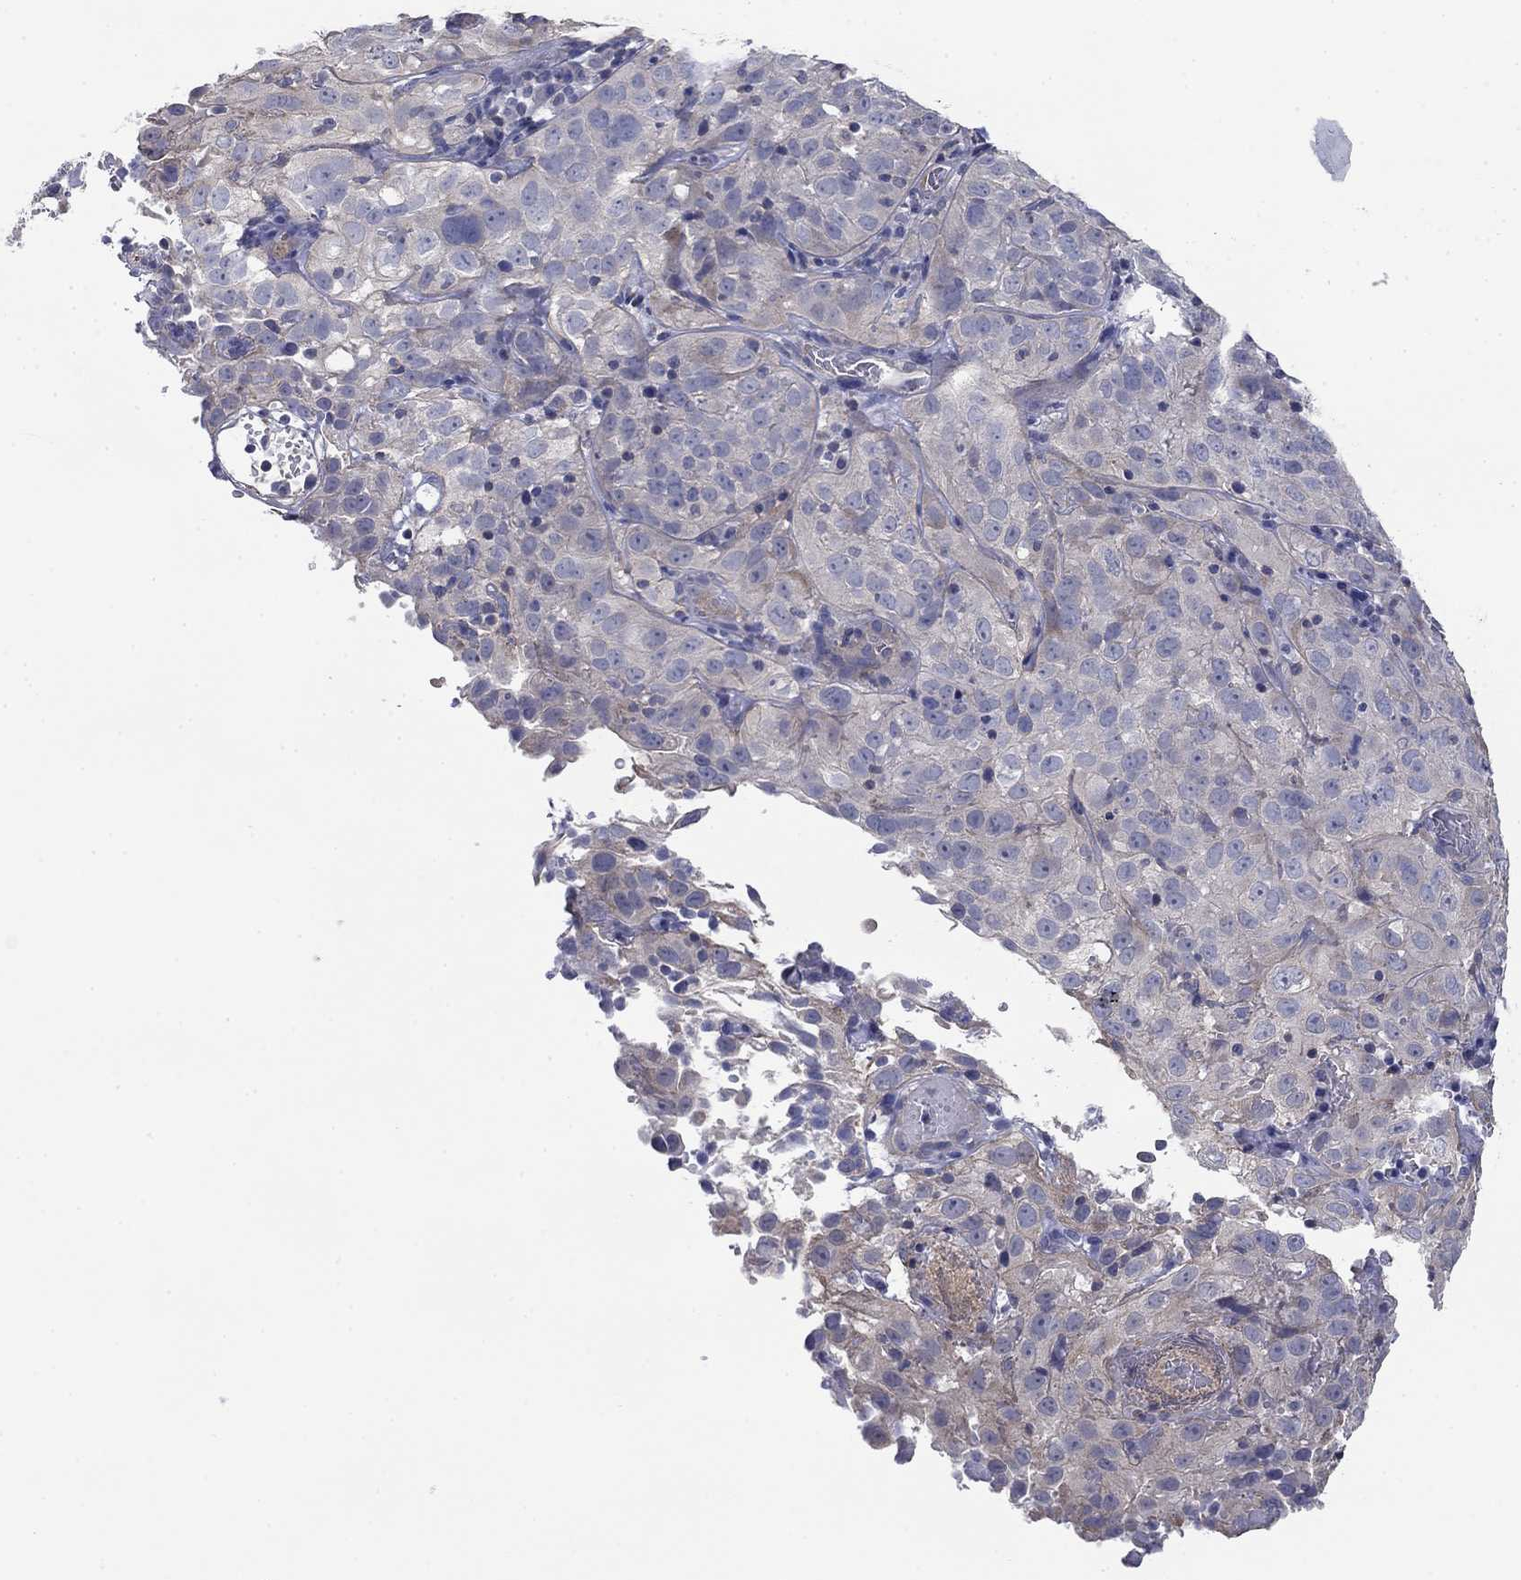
{"staining": {"intensity": "negative", "quantity": "none", "location": "none"}, "tissue": "cervical cancer", "cell_type": "Tumor cells", "image_type": "cancer", "snomed": [{"axis": "morphology", "description": "Squamous cell carcinoma, NOS"}, {"axis": "topography", "description": "Cervix"}], "caption": "DAB immunohistochemical staining of cervical cancer (squamous cell carcinoma) exhibits no significant positivity in tumor cells. (DAB (3,3'-diaminobenzidine) immunohistochemistry (IHC), high magnification).", "gene": "GRK7", "patient": {"sex": "female", "age": 32}}